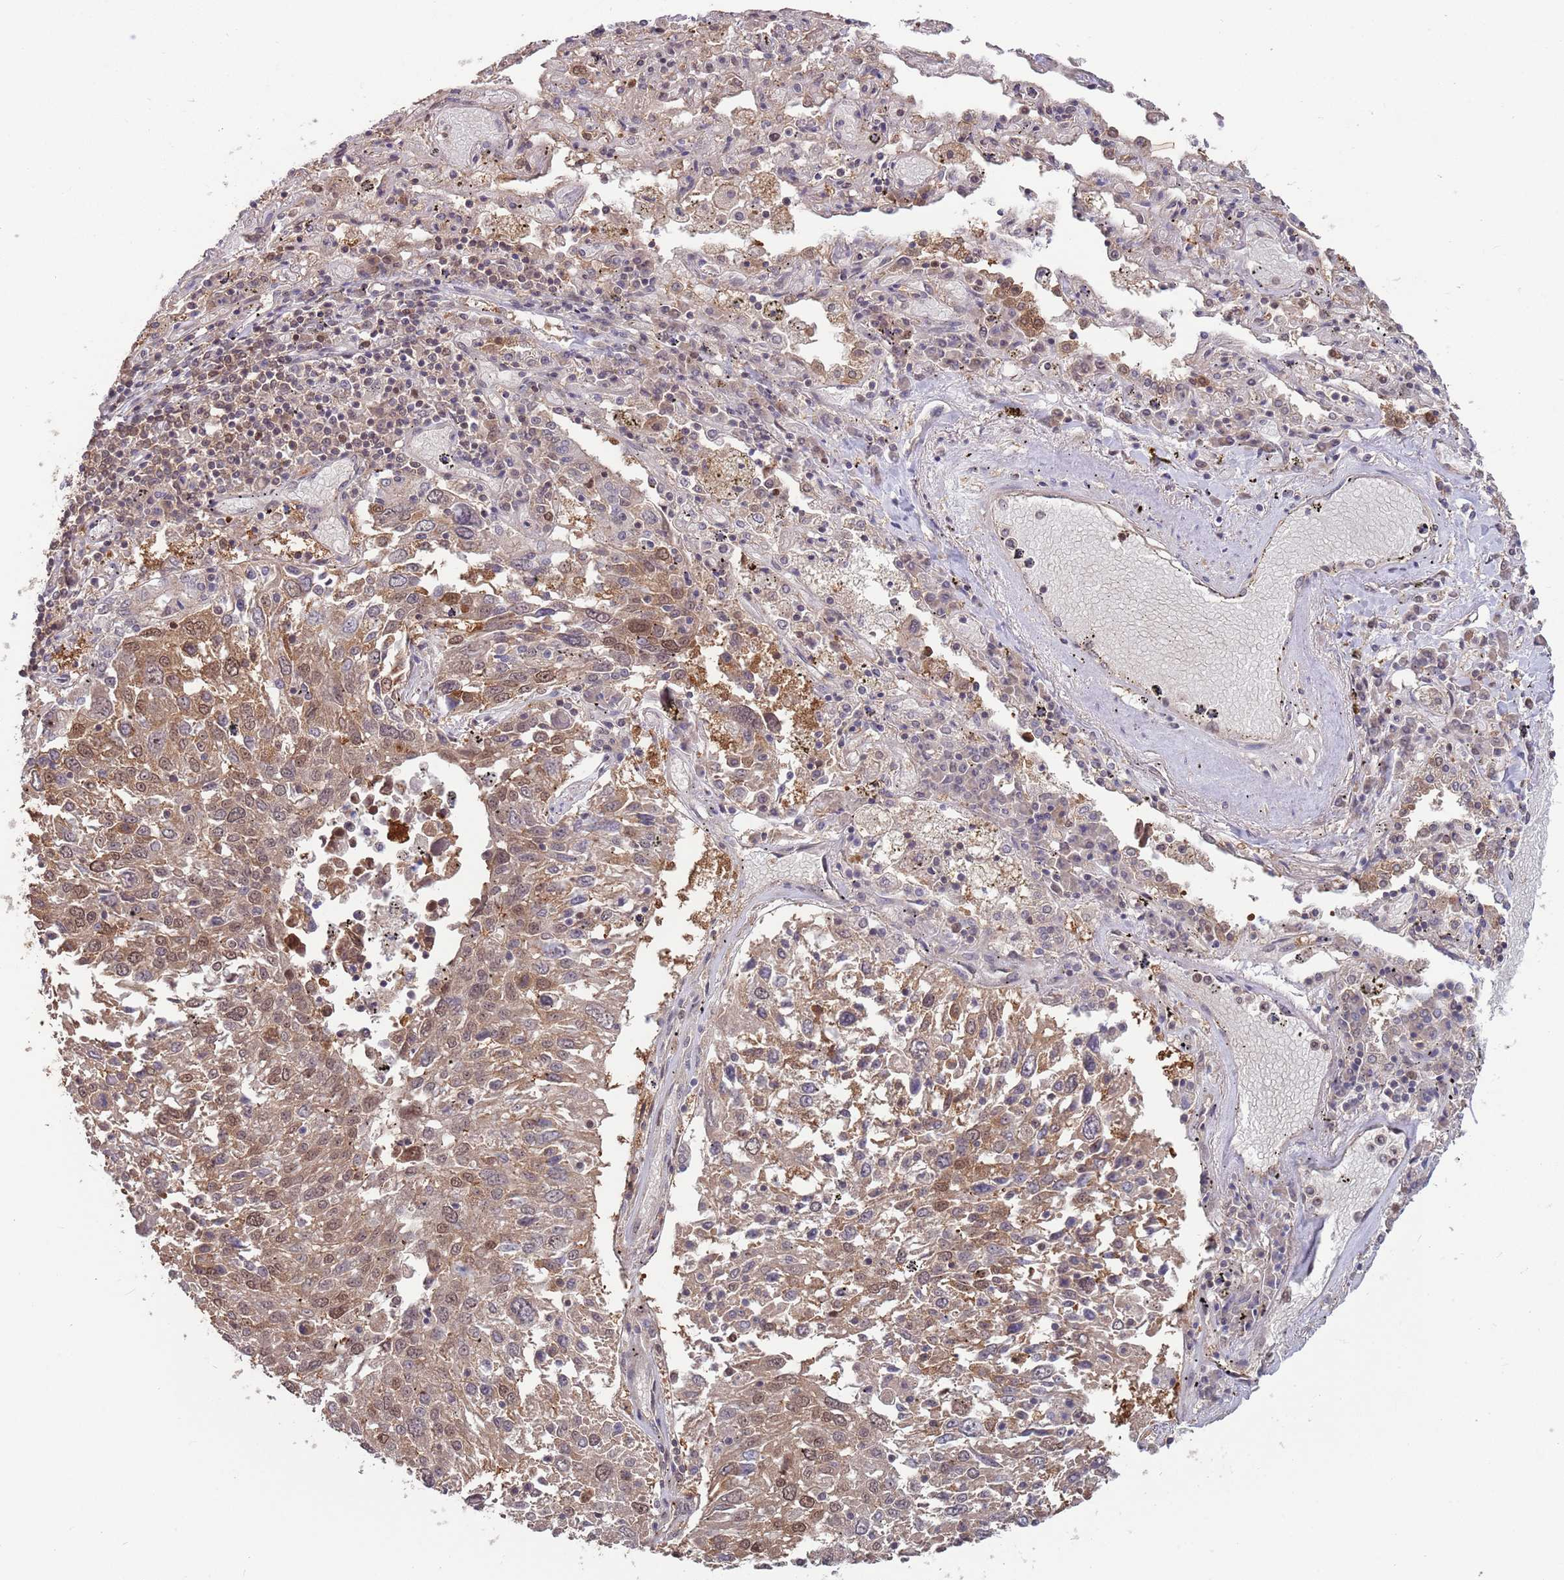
{"staining": {"intensity": "moderate", "quantity": ">75%", "location": "cytoplasmic/membranous,nuclear"}, "tissue": "lung cancer", "cell_type": "Tumor cells", "image_type": "cancer", "snomed": [{"axis": "morphology", "description": "Squamous cell carcinoma, NOS"}, {"axis": "topography", "description": "Lung"}], "caption": "Protein expression analysis of lung cancer (squamous cell carcinoma) demonstrates moderate cytoplasmic/membranous and nuclear expression in about >75% of tumor cells.", "gene": "SALL1", "patient": {"sex": "male", "age": 65}}